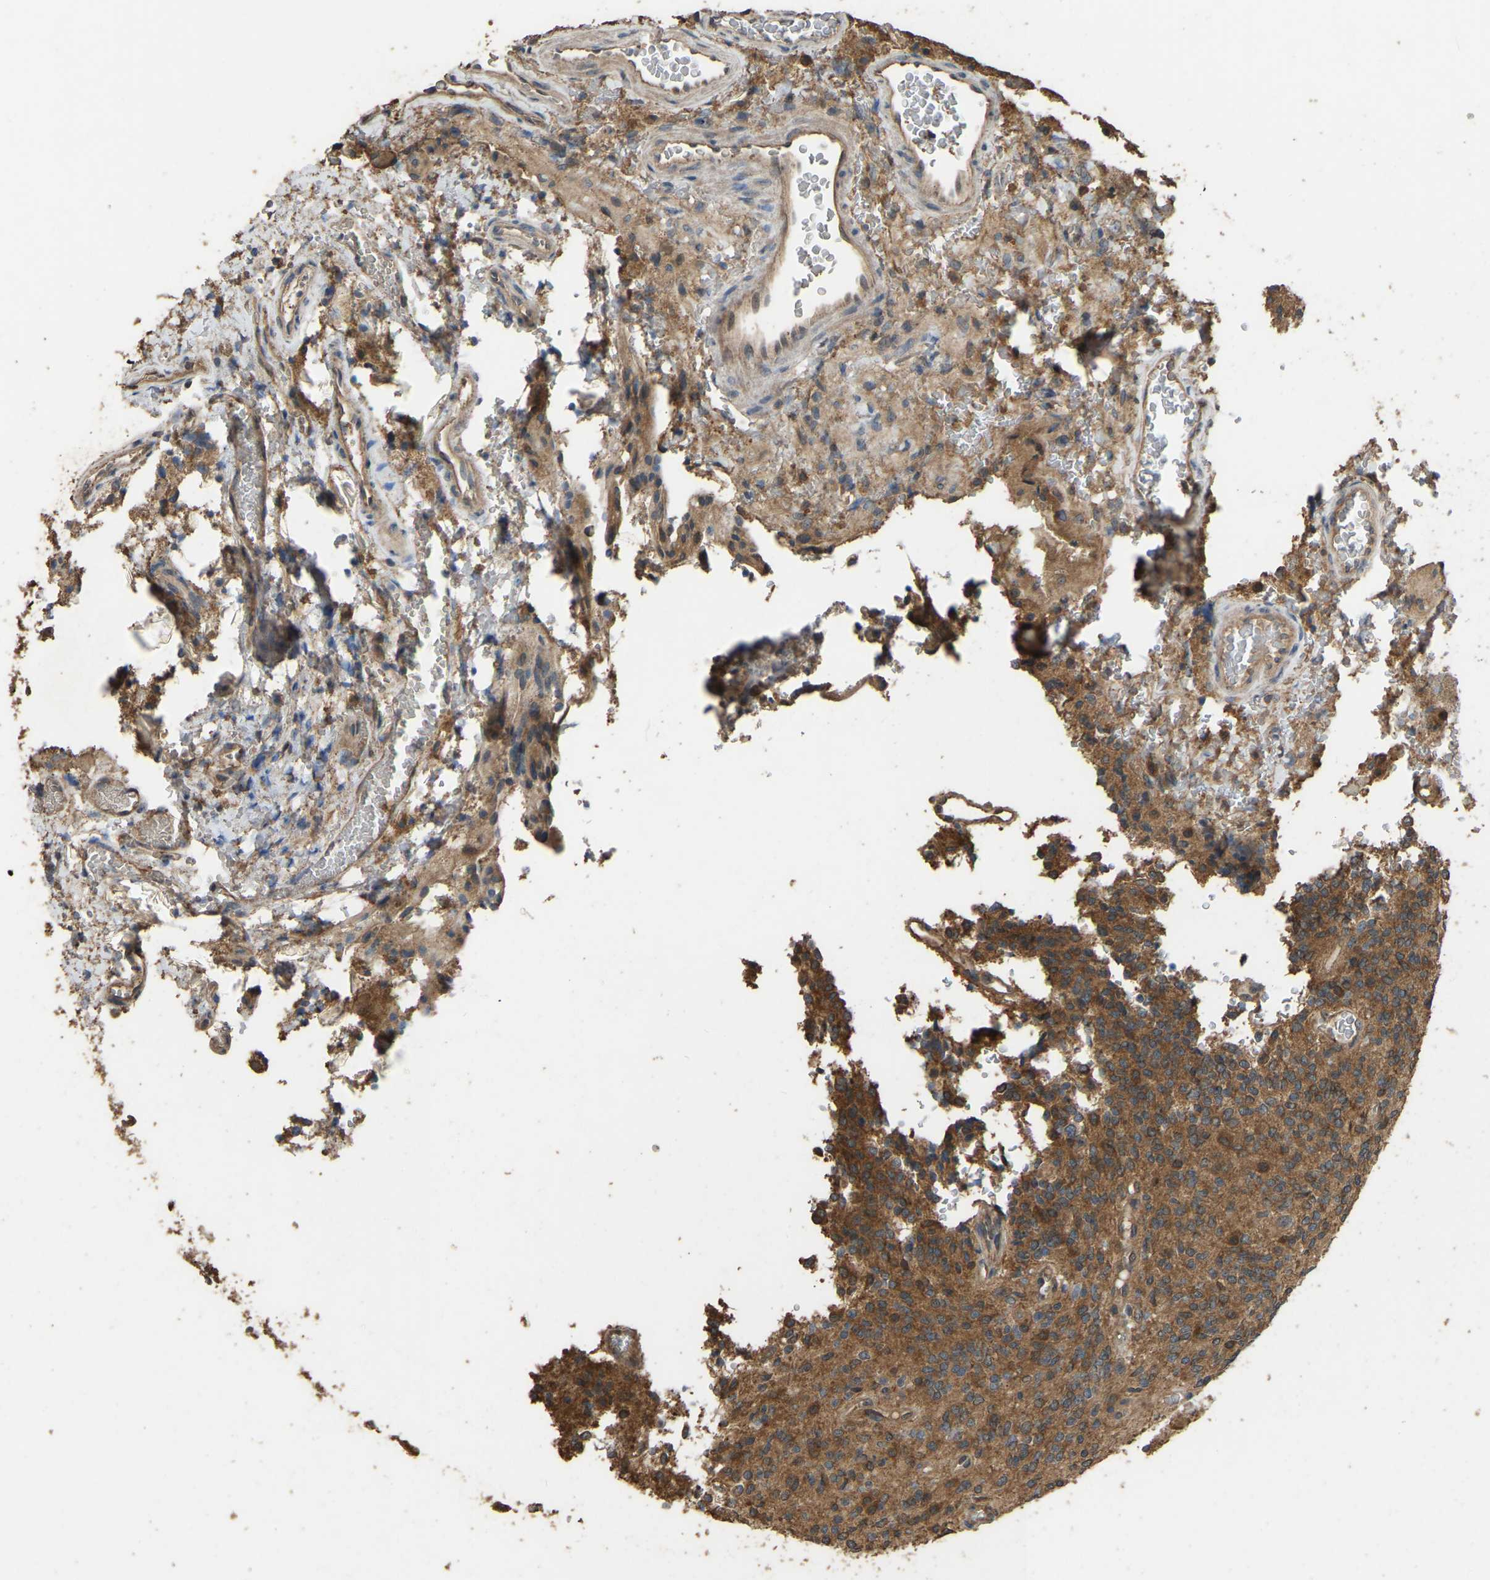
{"staining": {"intensity": "moderate", "quantity": ">75%", "location": "cytoplasmic/membranous"}, "tissue": "glioma", "cell_type": "Tumor cells", "image_type": "cancer", "snomed": [{"axis": "morphology", "description": "Glioma, malignant, High grade"}, {"axis": "topography", "description": "Brain"}], "caption": "Immunohistochemistry (IHC) of malignant high-grade glioma shows medium levels of moderate cytoplasmic/membranous expression in approximately >75% of tumor cells.", "gene": "FHIT", "patient": {"sex": "male", "age": 34}}